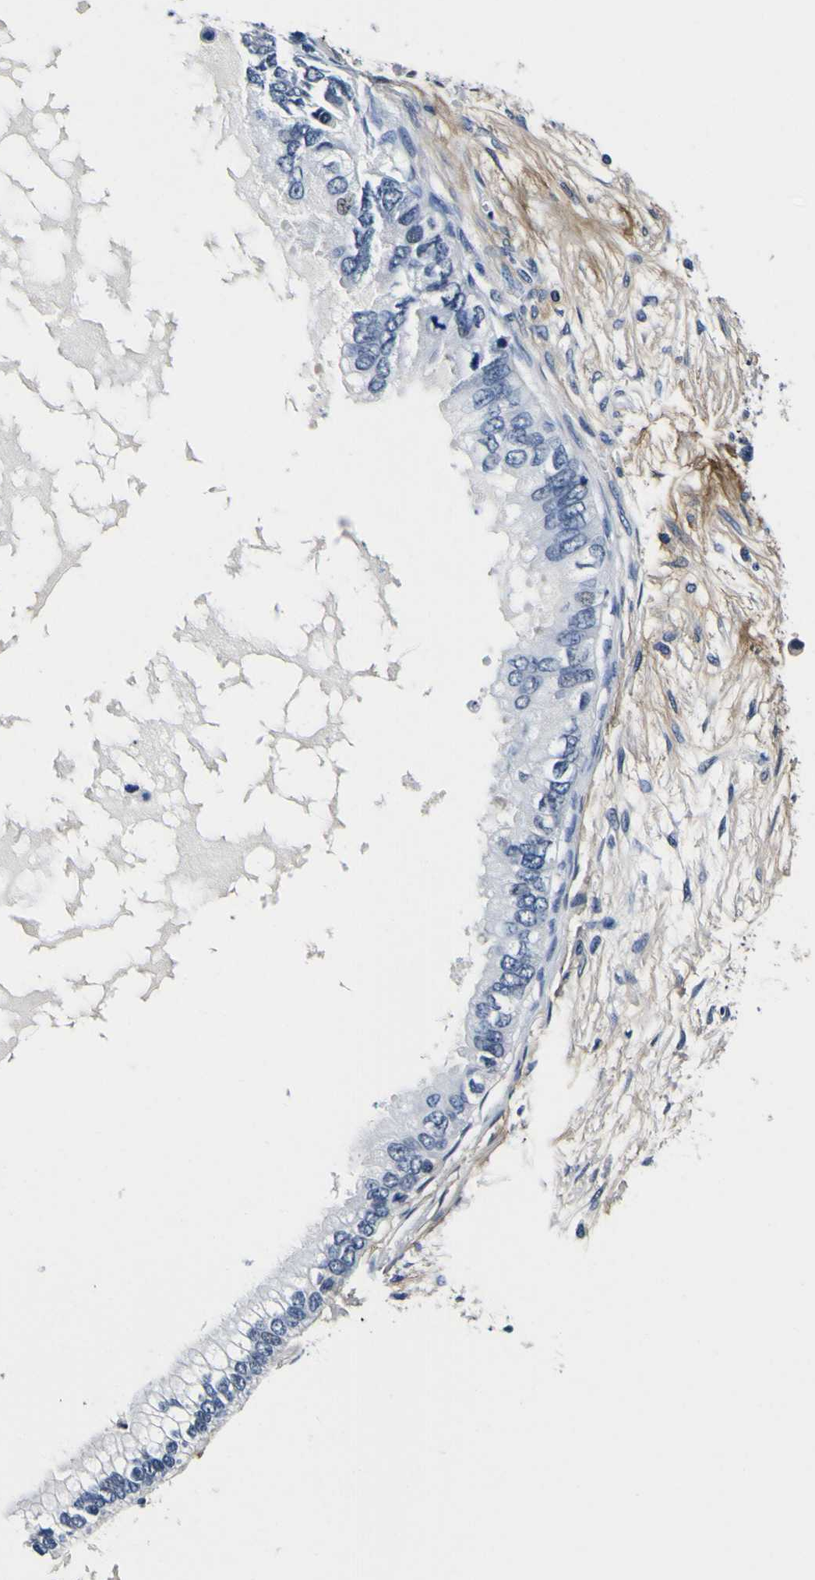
{"staining": {"intensity": "negative", "quantity": "none", "location": "none"}, "tissue": "ovarian cancer", "cell_type": "Tumor cells", "image_type": "cancer", "snomed": [{"axis": "morphology", "description": "Cystadenocarcinoma, mucinous, NOS"}, {"axis": "topography", "description": "Ovary"}], "caption": "DAB immunohistochemical staining of ovarian mucinous cystadenocarcinoma demonstrates no significant positivity in tumor cells.", "gene": "POSTN", "patient": {"sex": "female", "age": 80}}